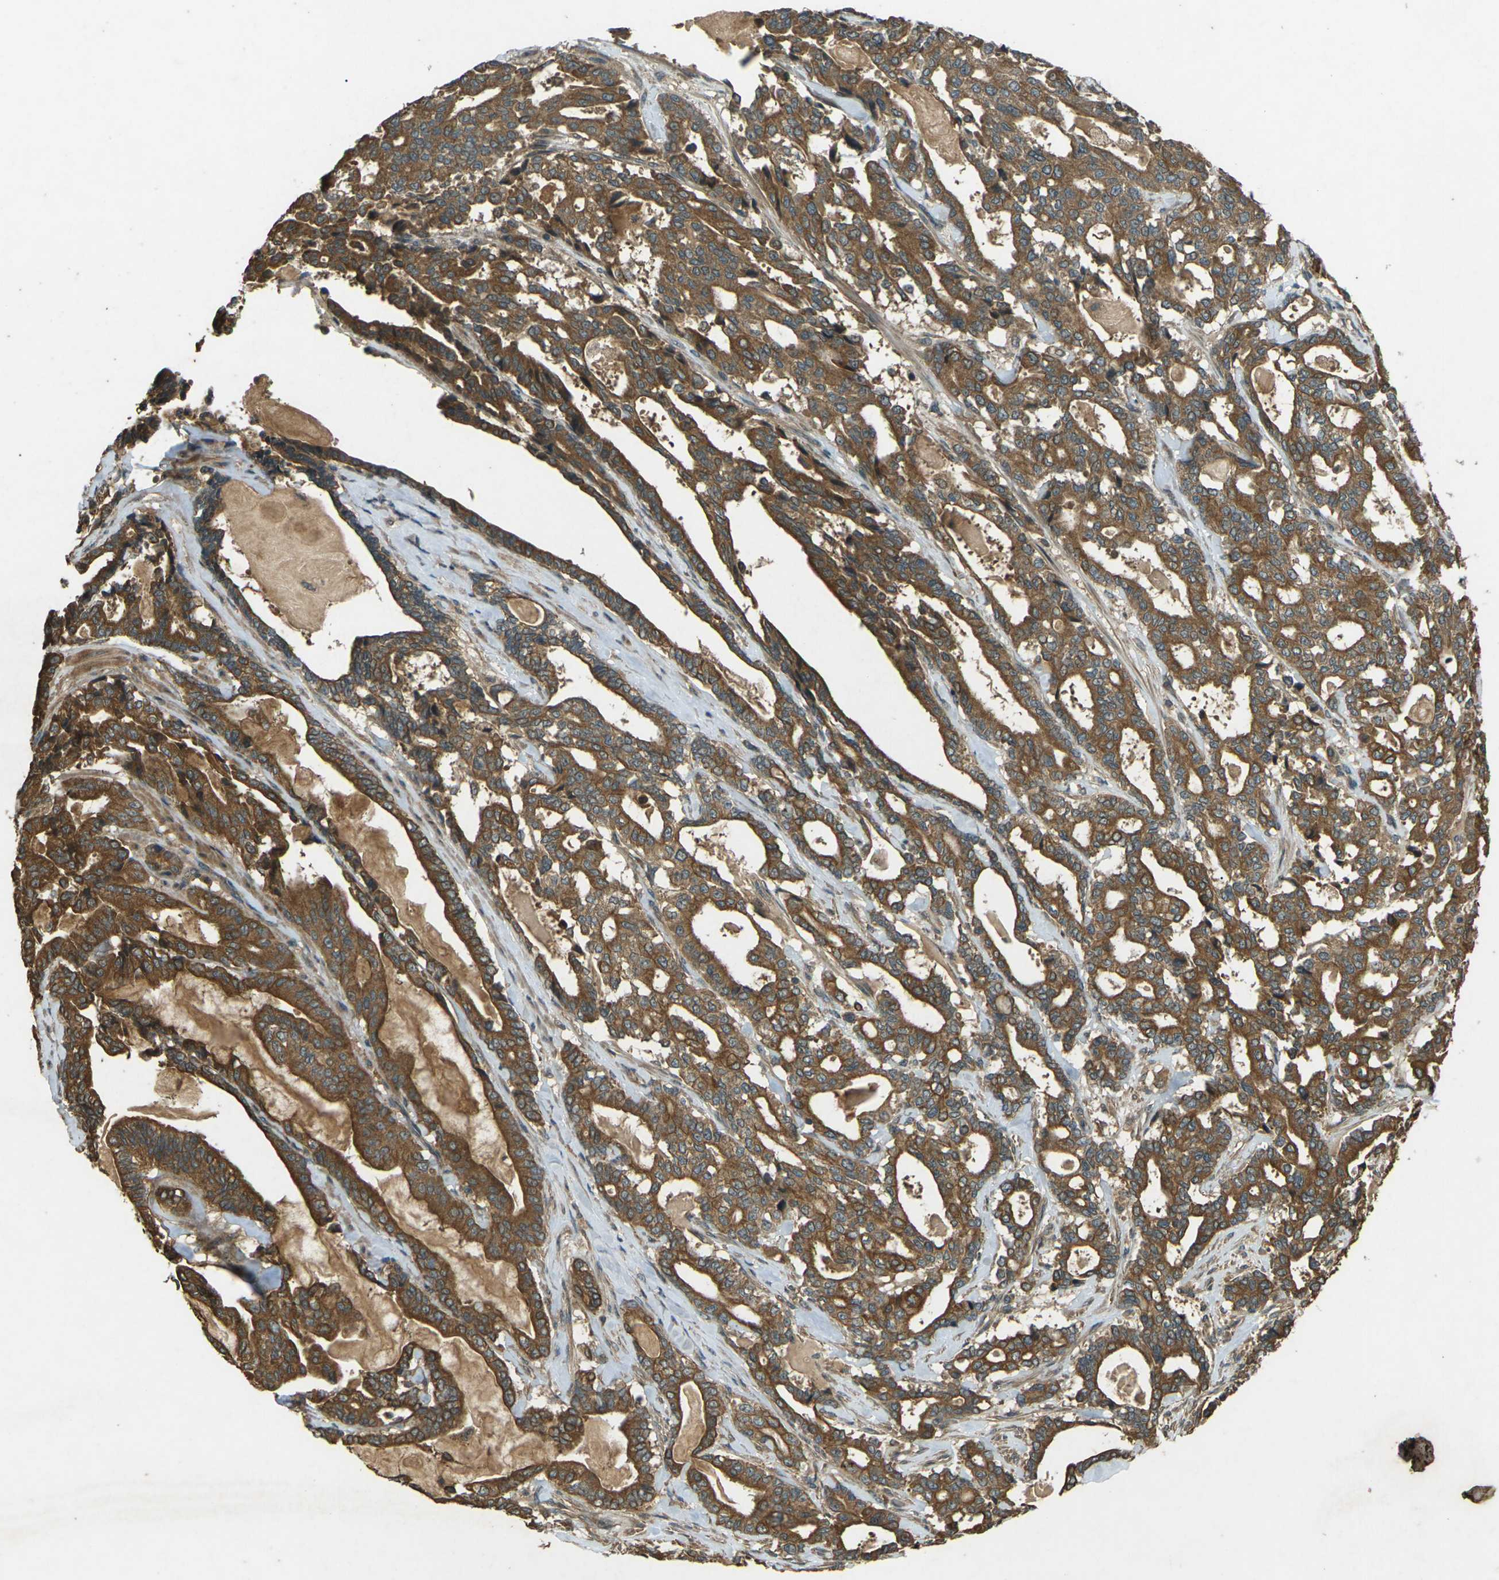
{"staining": {"intensity": "strong", "quantity": ">75%", "location": "cytoplasmic/membranous"}, "tissue": "pancreatic cancer", "cell_type": "Tumor cells", "image_type": "cancer", "snomed": [{"axis": "morphology", "description": "Adenocarcinoma, NOS"}, {"axis": "topography", "description": "Pancreas"}], "caption": "High-power microscopy captured an immunohistochemistry histopathology image of pancreatic cancer (adenocarcinoma), revealing strong cytoplasmic/membranous staining in approximately >75% of tumor cells.", "gene": "TAP1", "patient": {"sex": "male", "age": 63}}